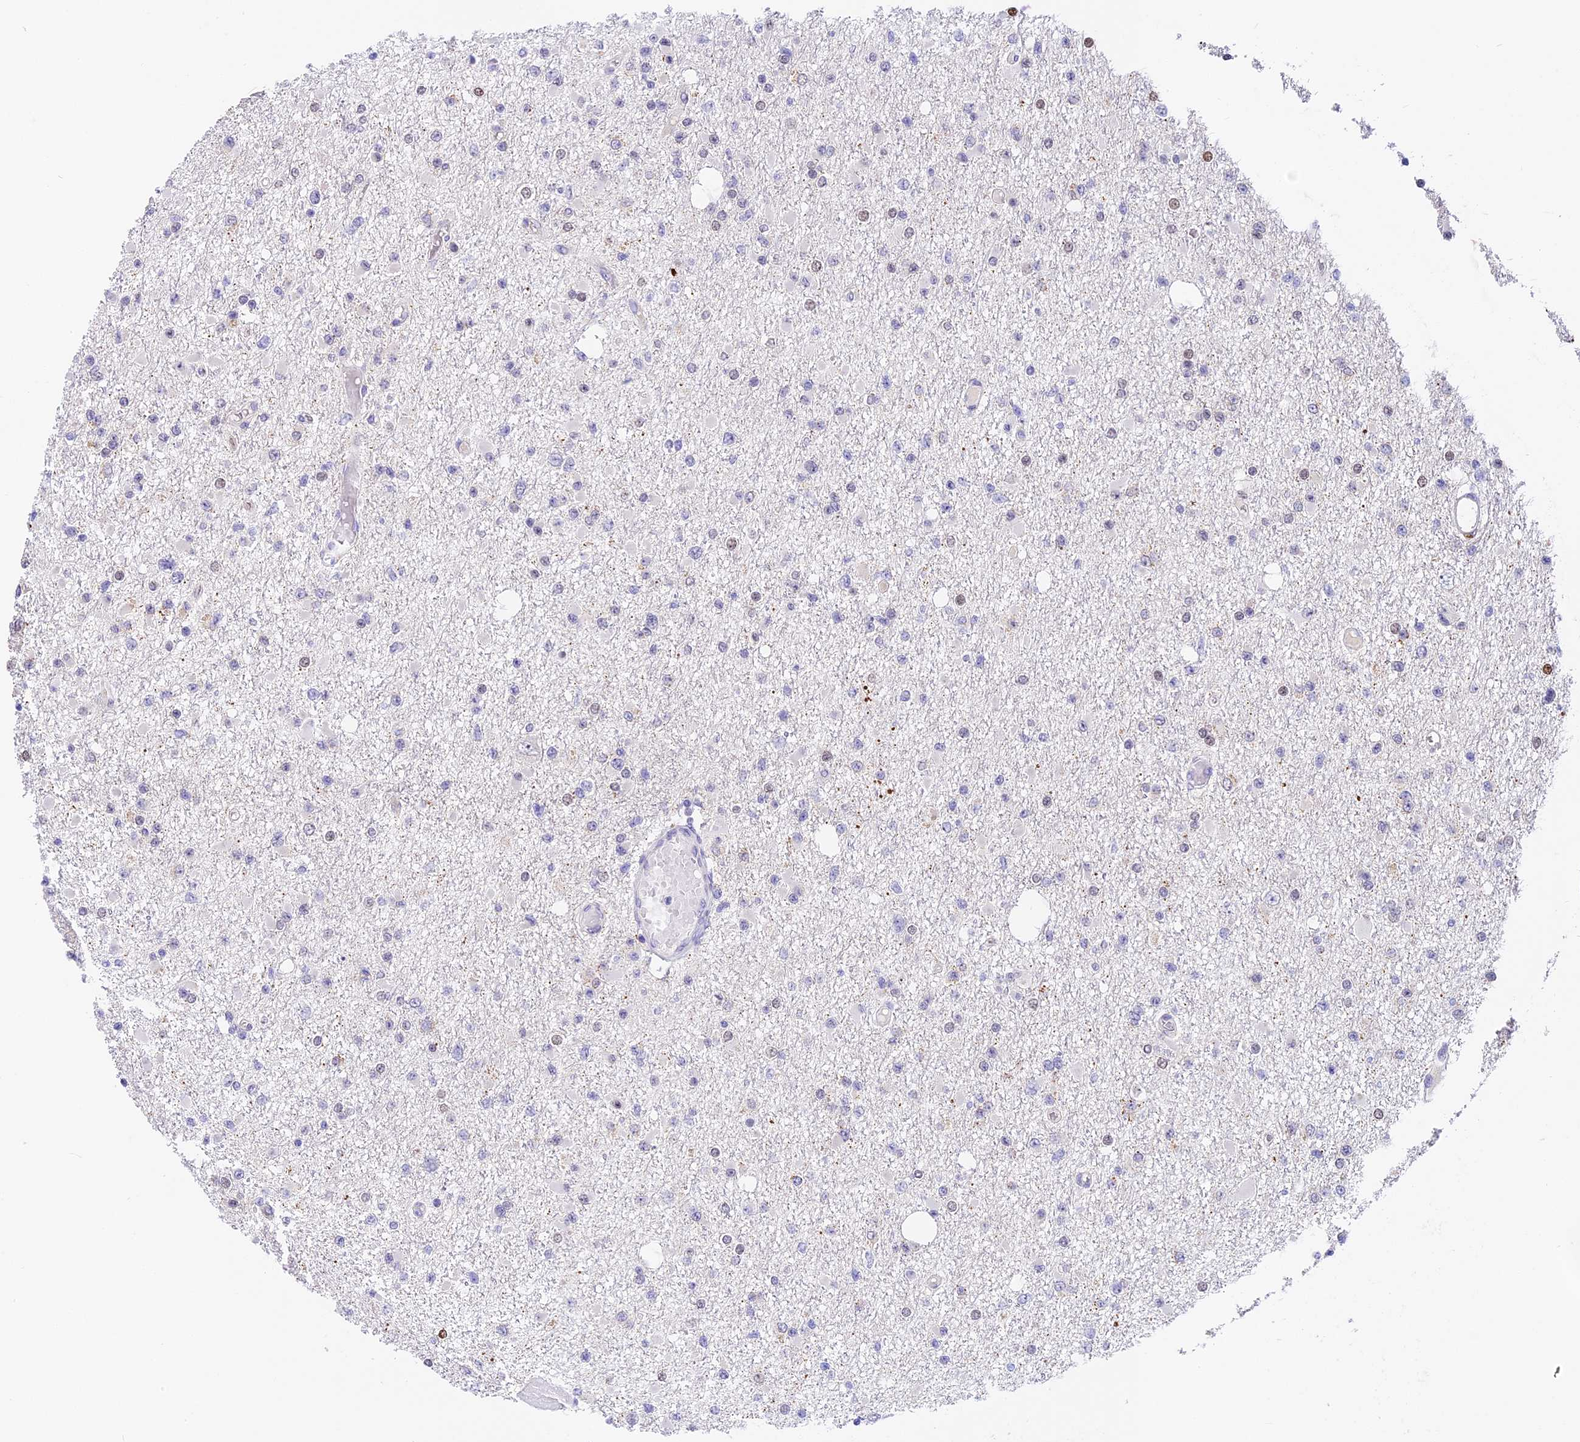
{"staining": {"intensity": "negative", "quantity": "none", "location": "none"}, "tissue": "glioma", "cell_type": "Tumor cells", "image_type": "cancer", "snomed": [{"axis": "morphology", "description": "Glioma, malignant, Low grade"}, {"axis": "topography", "description": "Brain"}], "caption": "IHC micrograph of malignant glioma (low-grade) stained for a protein (brown), which shows no staining in tumor cells. The staining is performed using DAB brown chromogen with nuclei counter-stained in using hematoxylin.", "gene": "MIDN", "patient": {"sex": "female", "age": 22}}